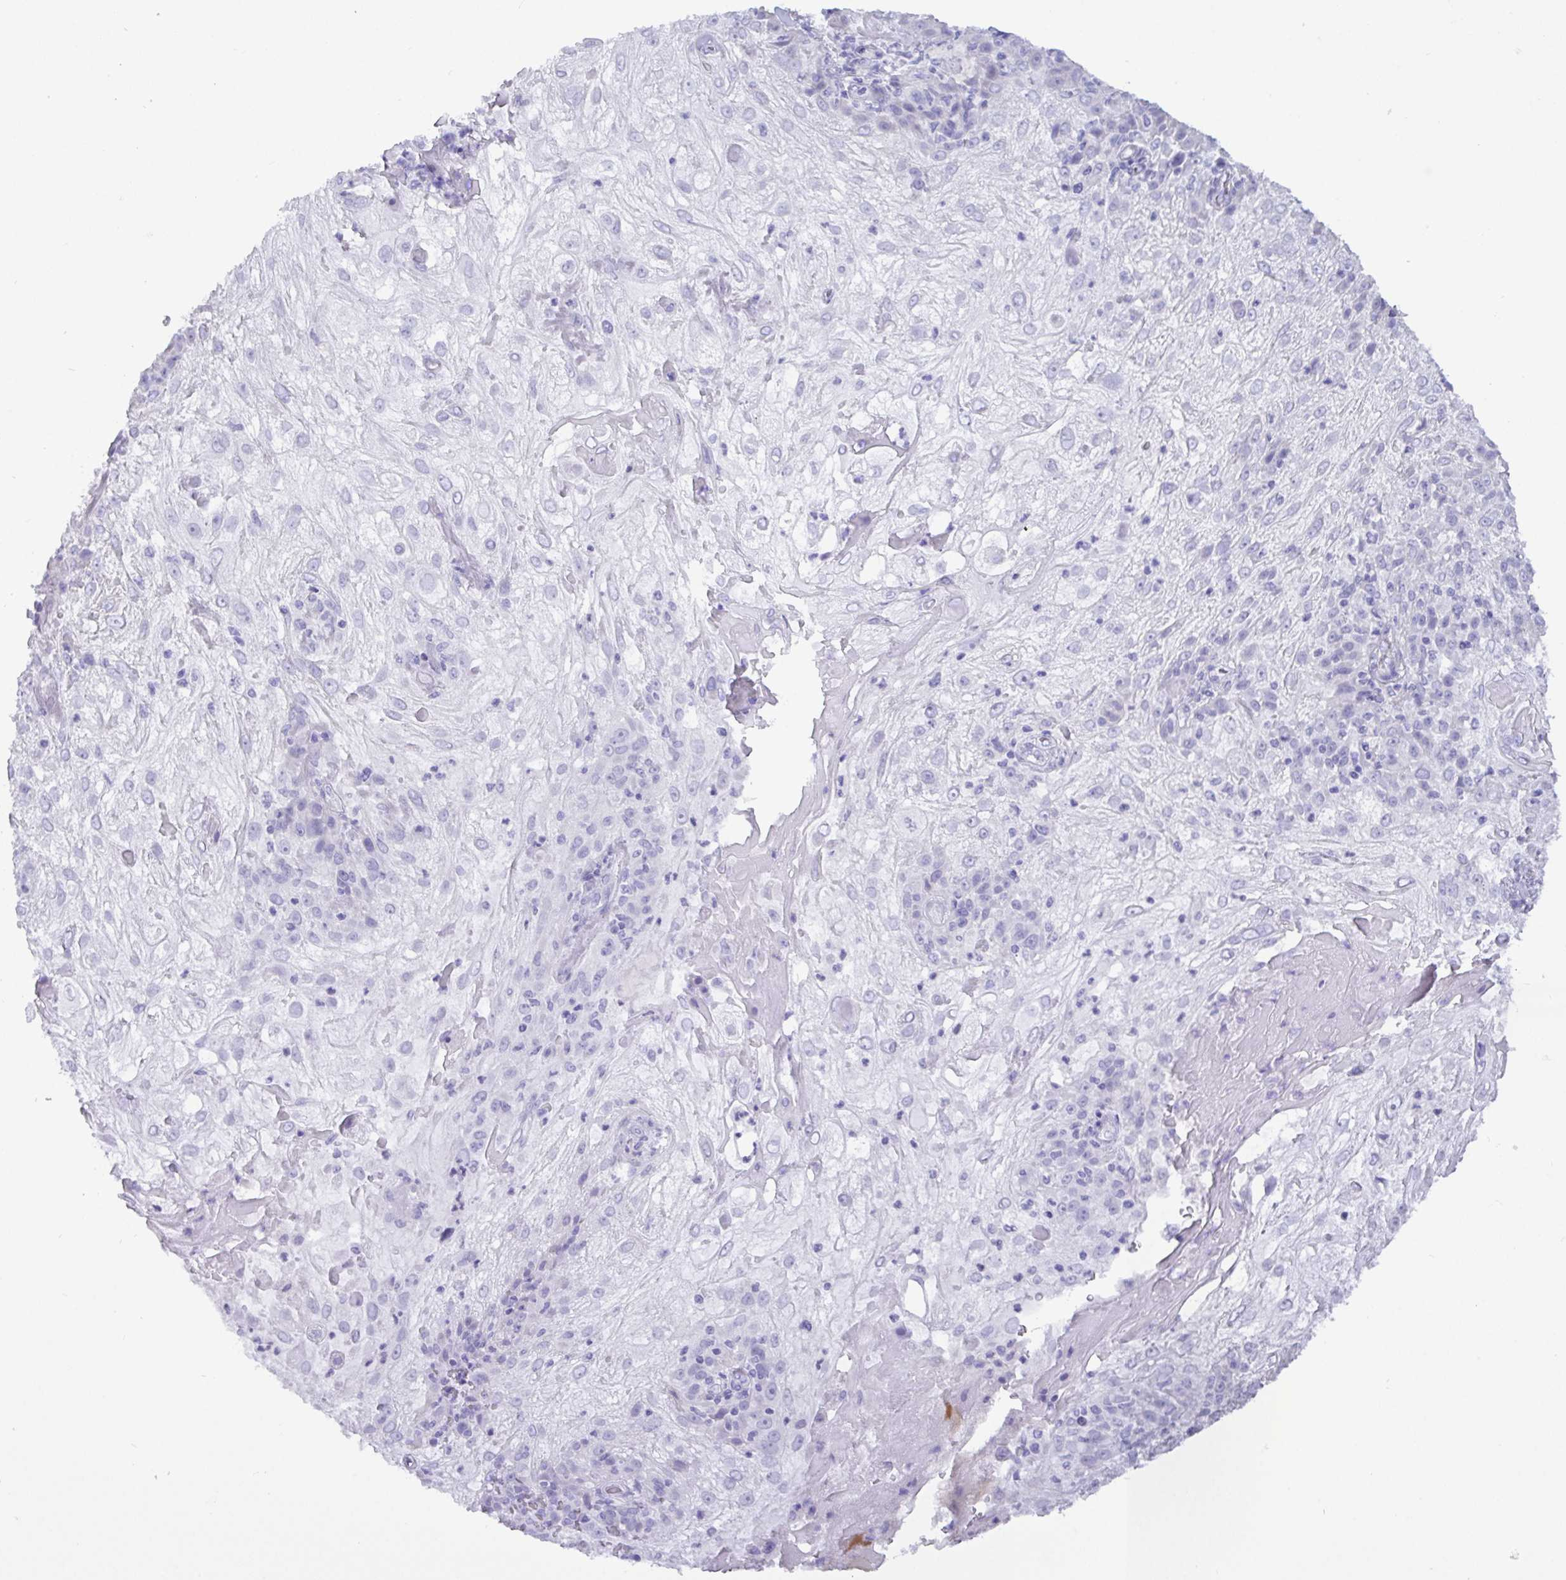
{"staining": {"intensity": "negative", "quantity": "none", "location": "none"}, "tissue": "skin cancer", "cell_type": "Tumor cells", "image_type": "cancer", "snomed": [{"axis": "morphology", "description": "Normal tissue, NOS"}, {"axis": "morphology", "description": "Squamous cell carcinoma, NOS"}, {"axis": "topography", "description": "Skin"}], "caption": "The IHC histopathology image has no significant staining in tumor cells of skin cancer tissue.", "gene": "C4orf33", "patient": {"sex": "female", "age": 83}}